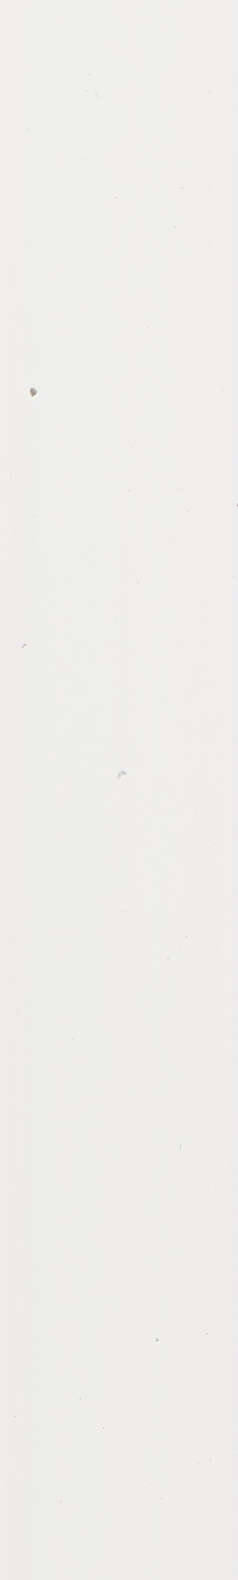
{"staining": {"intensity": "negative", "quantity": "none", "location": "none"}, "tissue": "breast", "cell_type": "Adipocytes", "image_type": "normal", "snomed": [{"axis": "morphology", "description": "Normal tissue, NOS"}, {"axis": "topography", "description": "Breast"}], "caption": "Immunohistochemistry histopathology image of unremarkable breast: human breast stained with DAB demonstrates no significant protein positivity in adipocytes.", "gene": "TSG101", "patient": {"sex": "female", "age": 52}}